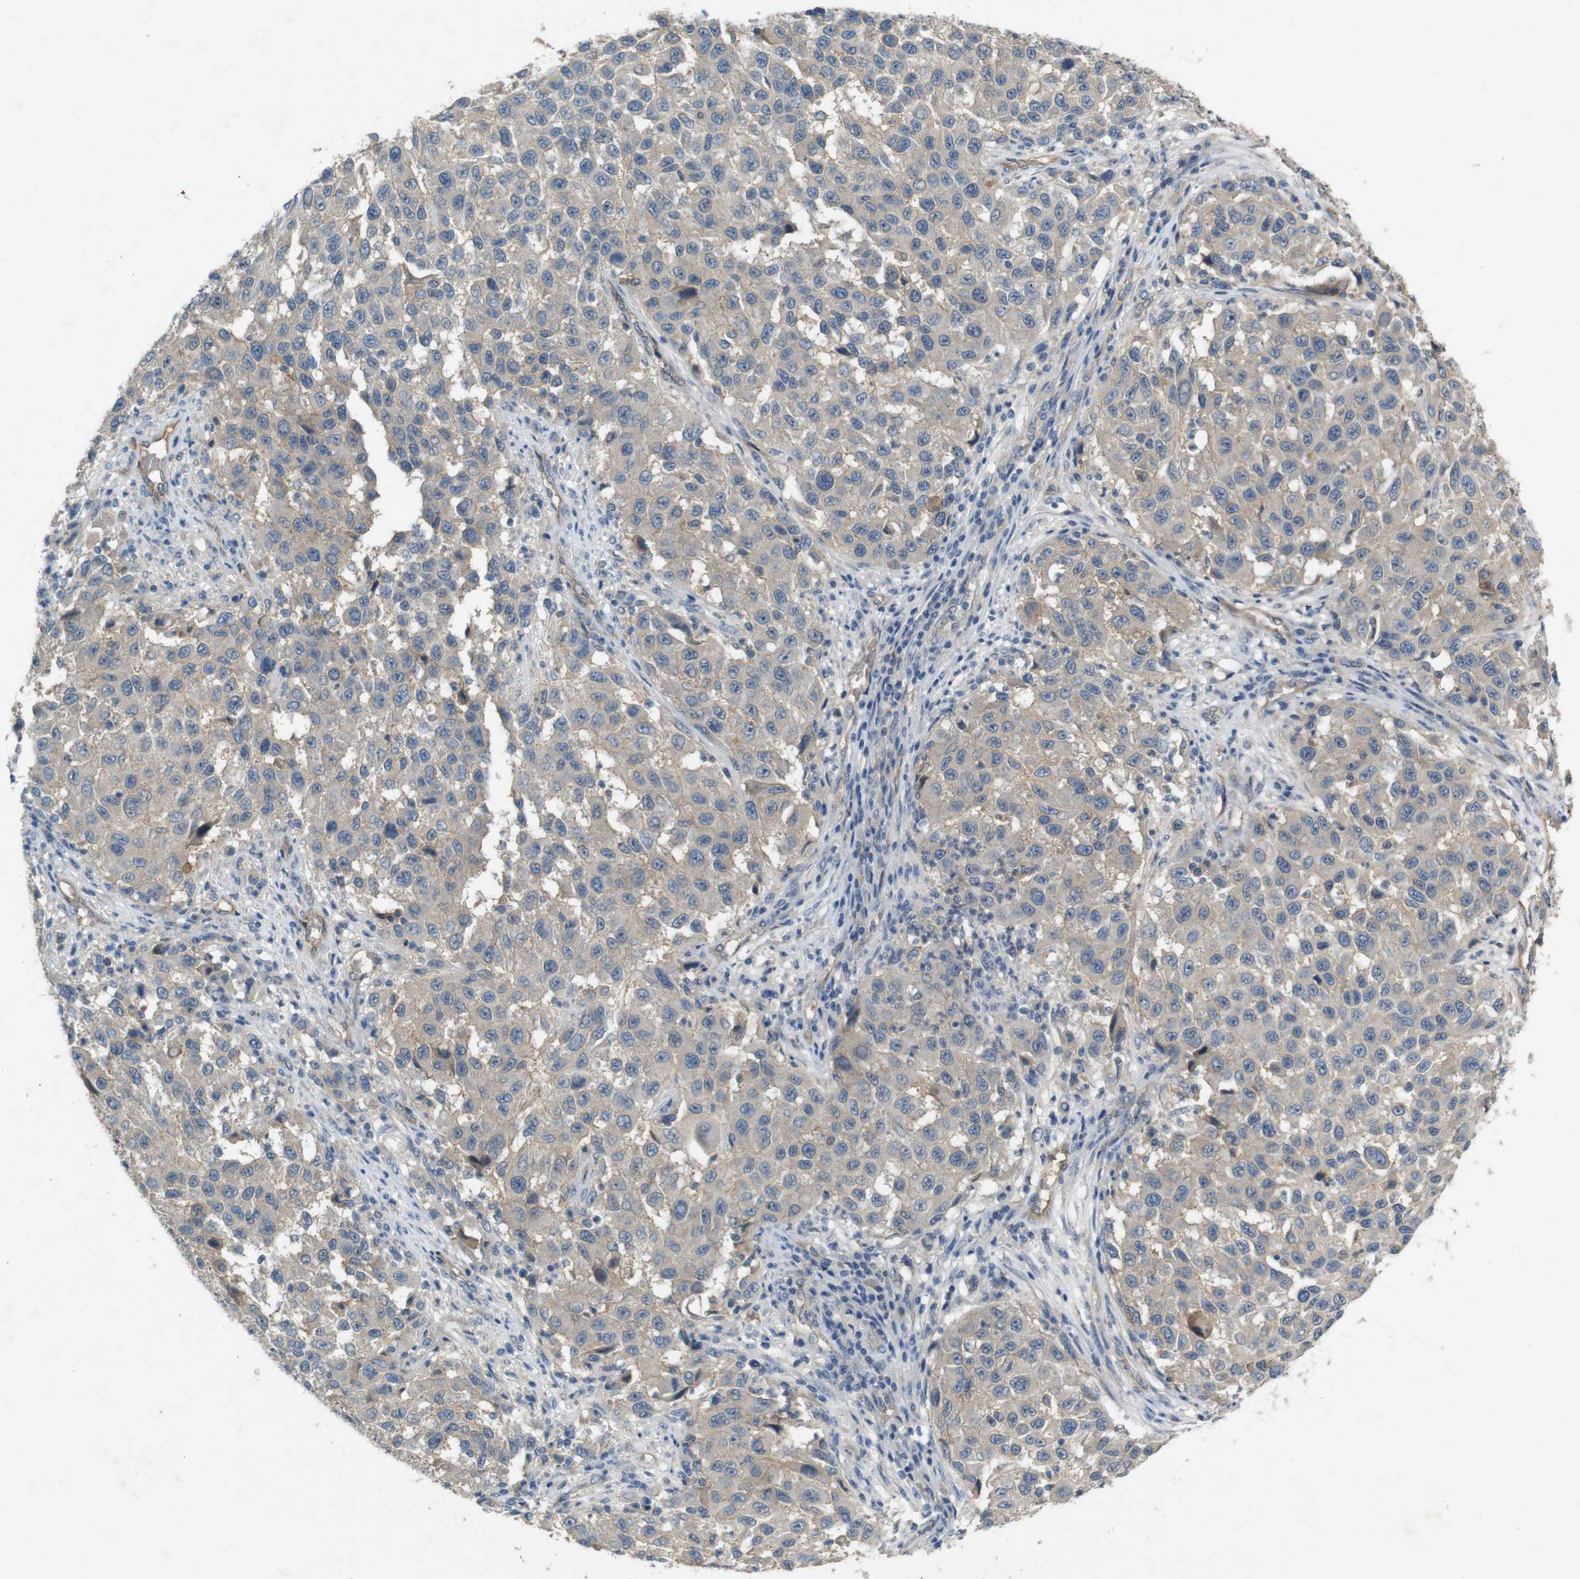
{"staining": {"intensity": "weak", "quantity": "<25%", "location": "cytoplasmic/membranous"}, "tissue": "melanoma", "cell_type": "Tumor cells", "image_type": "cancer", "snomed": [{"axis": "morphology", "description": "Malignant melanoma, Metastatic site"}, {"axis": "topography", "description": "Lymph node"}], "caption": "Image shows no protein expression in tumor cells of malignant melanoma (metastatic site) tissue.", "gene": "PVR", "patient": {"sex": "male", "age": 61}}